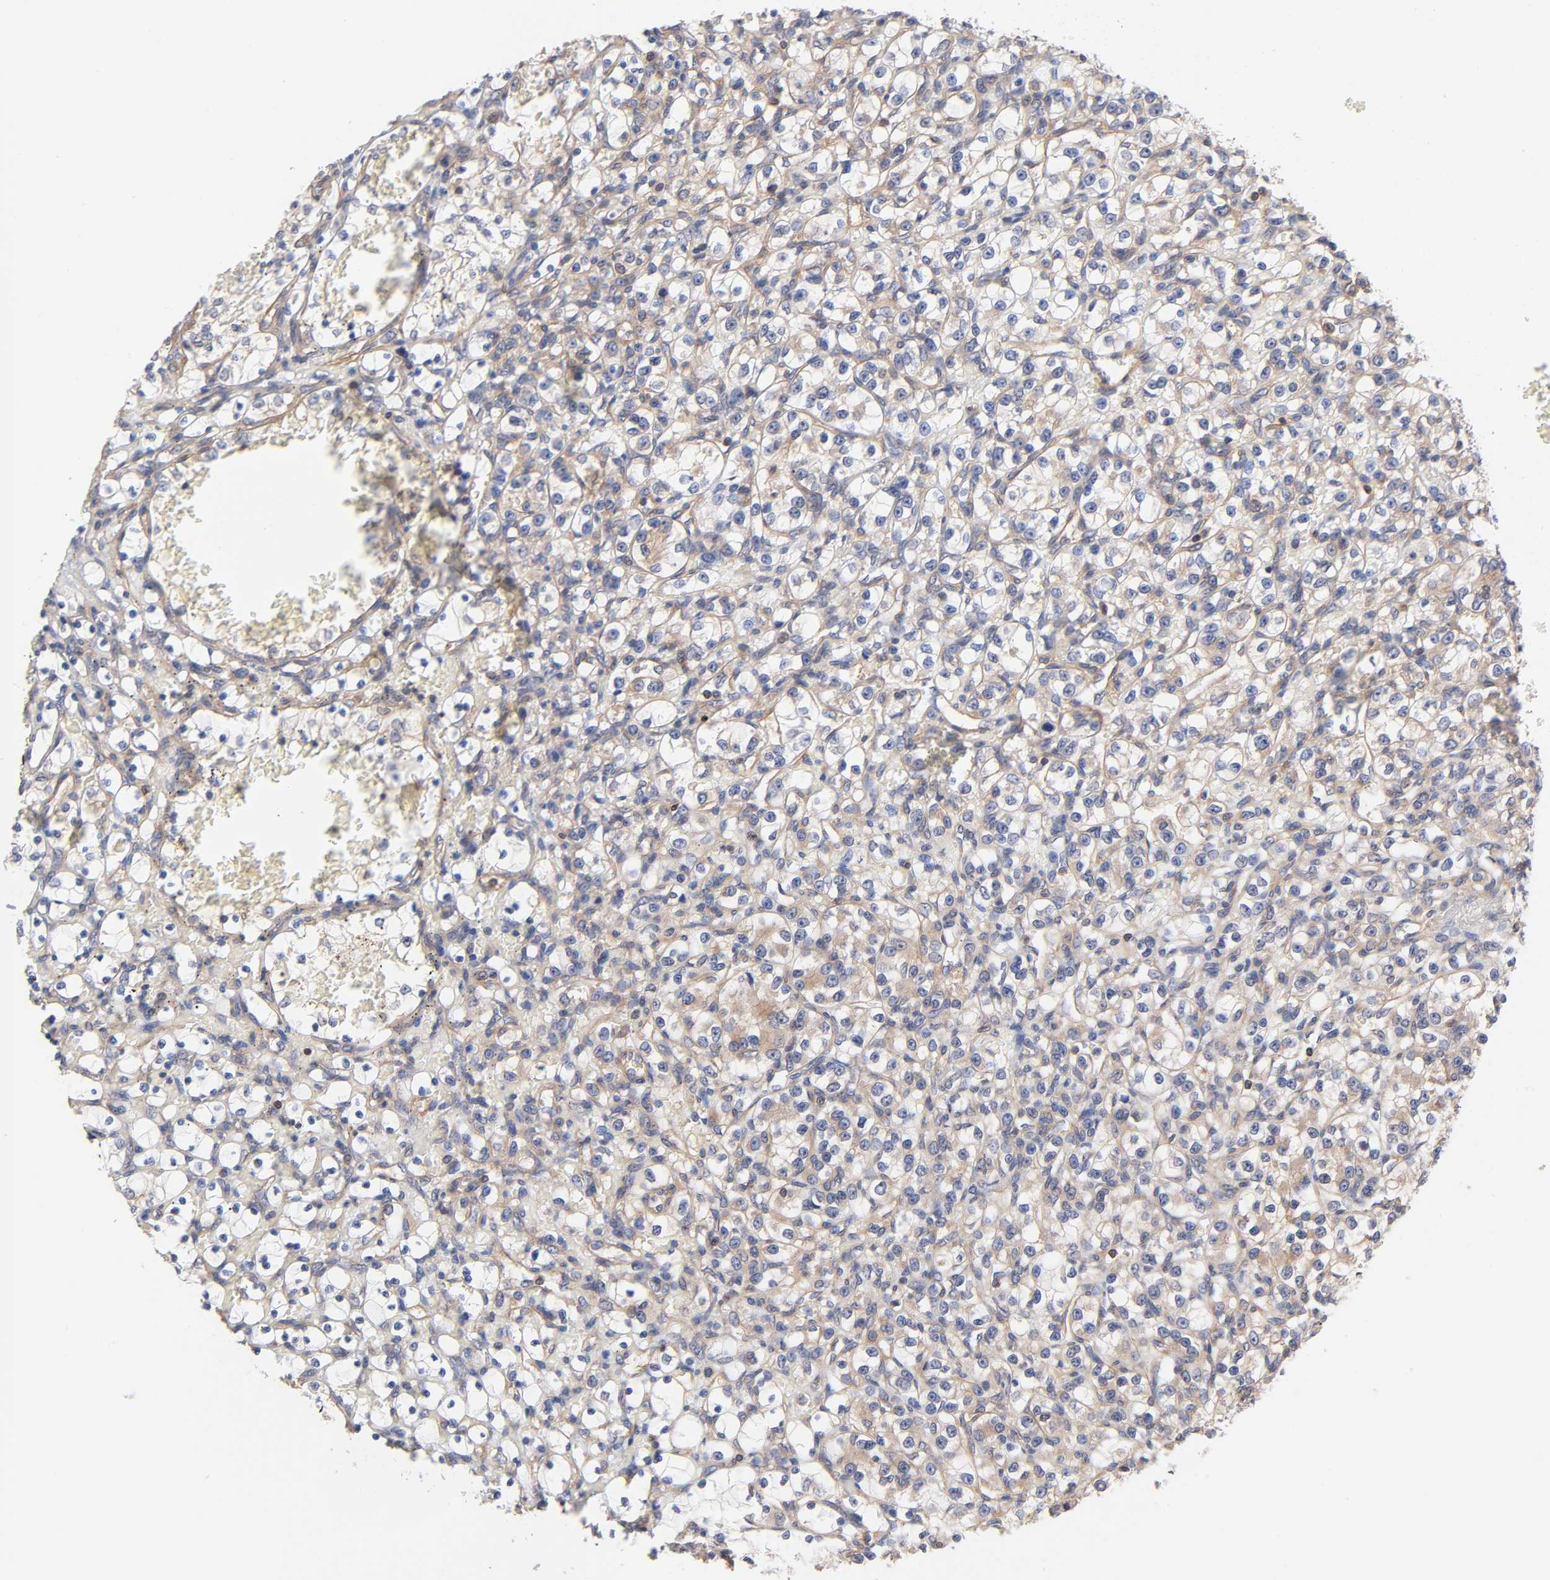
{"staining": {"intensity": "weak", "quantity": "25%-75%", "location": "cytoplasmic/membranous"}, "tissue": "renal cancer", "cell_type": "Tumor cells", "image_type": "cancer", "snomed": [{"axis": "morphology", "description": "Adenocarcinoma, NOS"}, {"axis": "topography", "description": "Kidney"}], "caption": "This is a photomicrograph of IHC staining of renal cancer, which shows weak expression in the cytoplasmic/membranous of tumor cells.", "gene": "STRN3", "patient": {"sex": "female", "age": 69}}